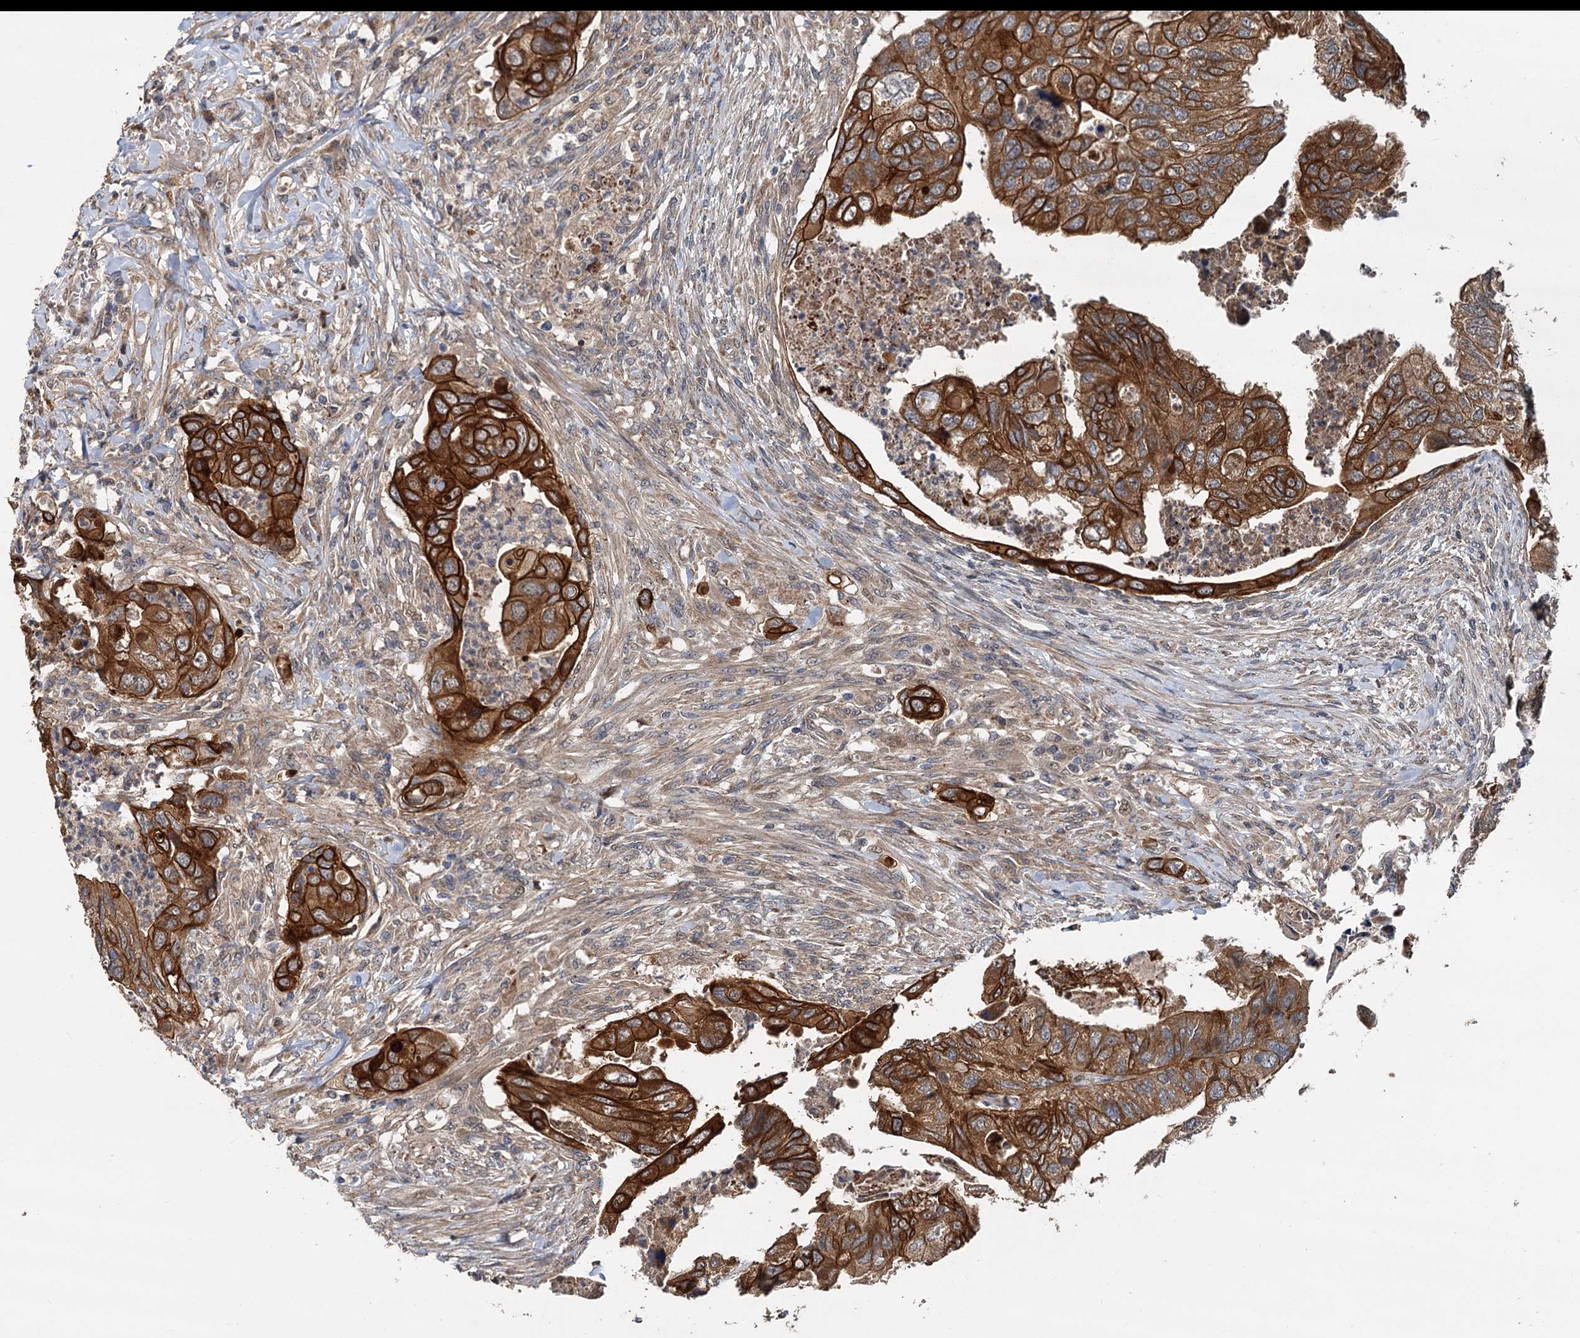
{"staining": {"intensity": "strong", "quantity": ">75%", "location": "cytoplasmic/membranous"}, "tissue": "colorectal cancer", "cell_type": "Tumor cells", "image_type": "cancer", "snomed": [{"axis": "morphology", "description": "Adenocarcinoma, NOS"}, {"axis": "topography", "description": "Rectum"}], "caption": "Strong cytoplasmic/membranous staining for a protein is present in approximately >75% of tumor cells of colorectal cancer (adenocarcinoma) using IHC.", "gene": "LRRK2", "patient": {"sex": "male", "age": 63}}